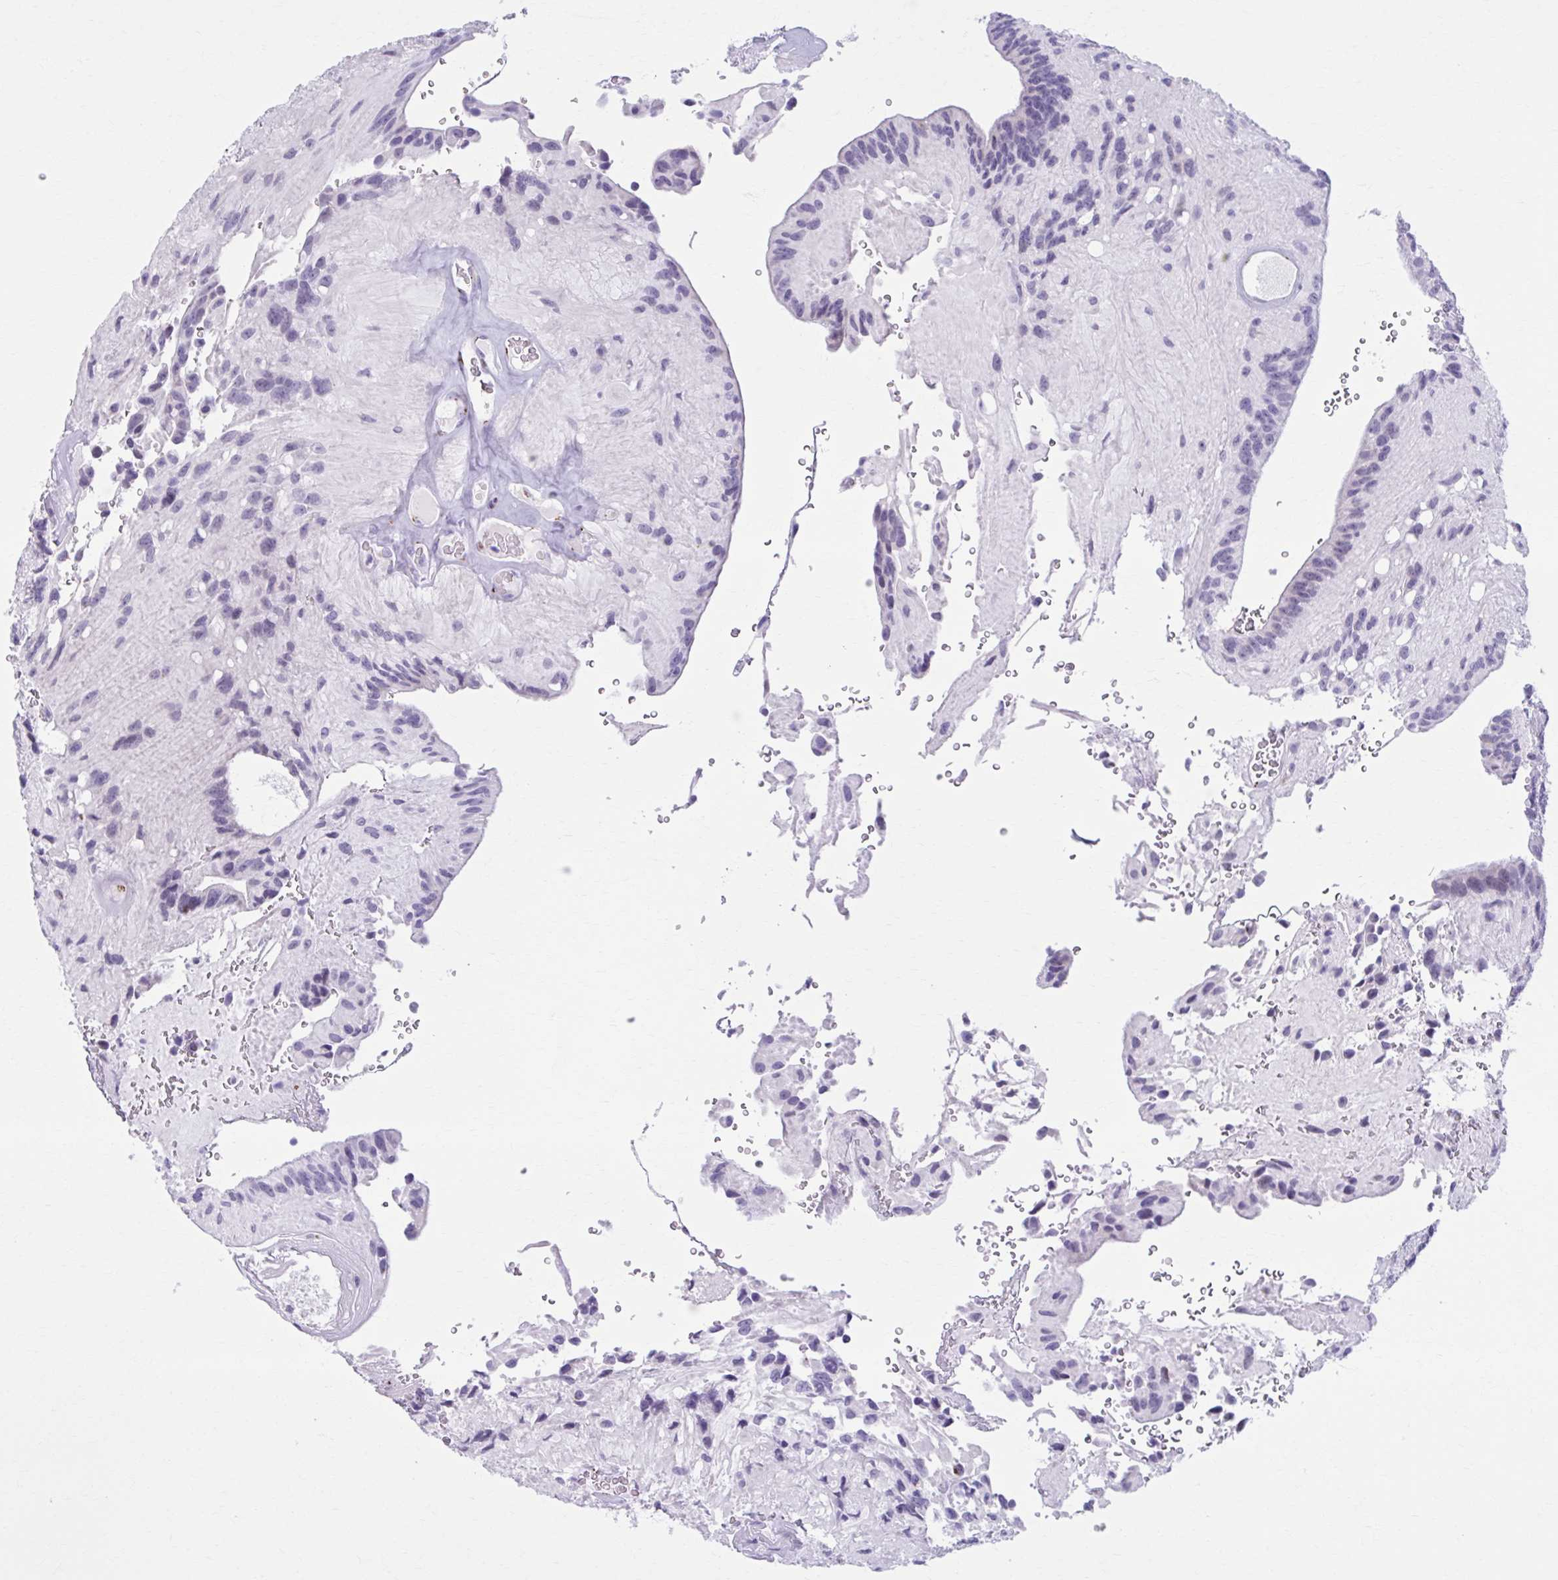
{"staining": {"intensity": "negative", "quantity": "none", "location": "none"}, "tissue": "glioma", "cell_type": "Tumor cells", "image_type": "cancer", "snomed": [{"axis": "morphology", "description": "Glioma, malignant, Low grade"}, {"axis": "topography", "description": "Brain"}], "caption": "A high-resolution histopathology image shows immunohistochemistry (IHC) staining of glioma, which reveals no significant positivity in tumor cells.", "gene": "ZNF682", "patient": {"sex": "male", "age": 31}}